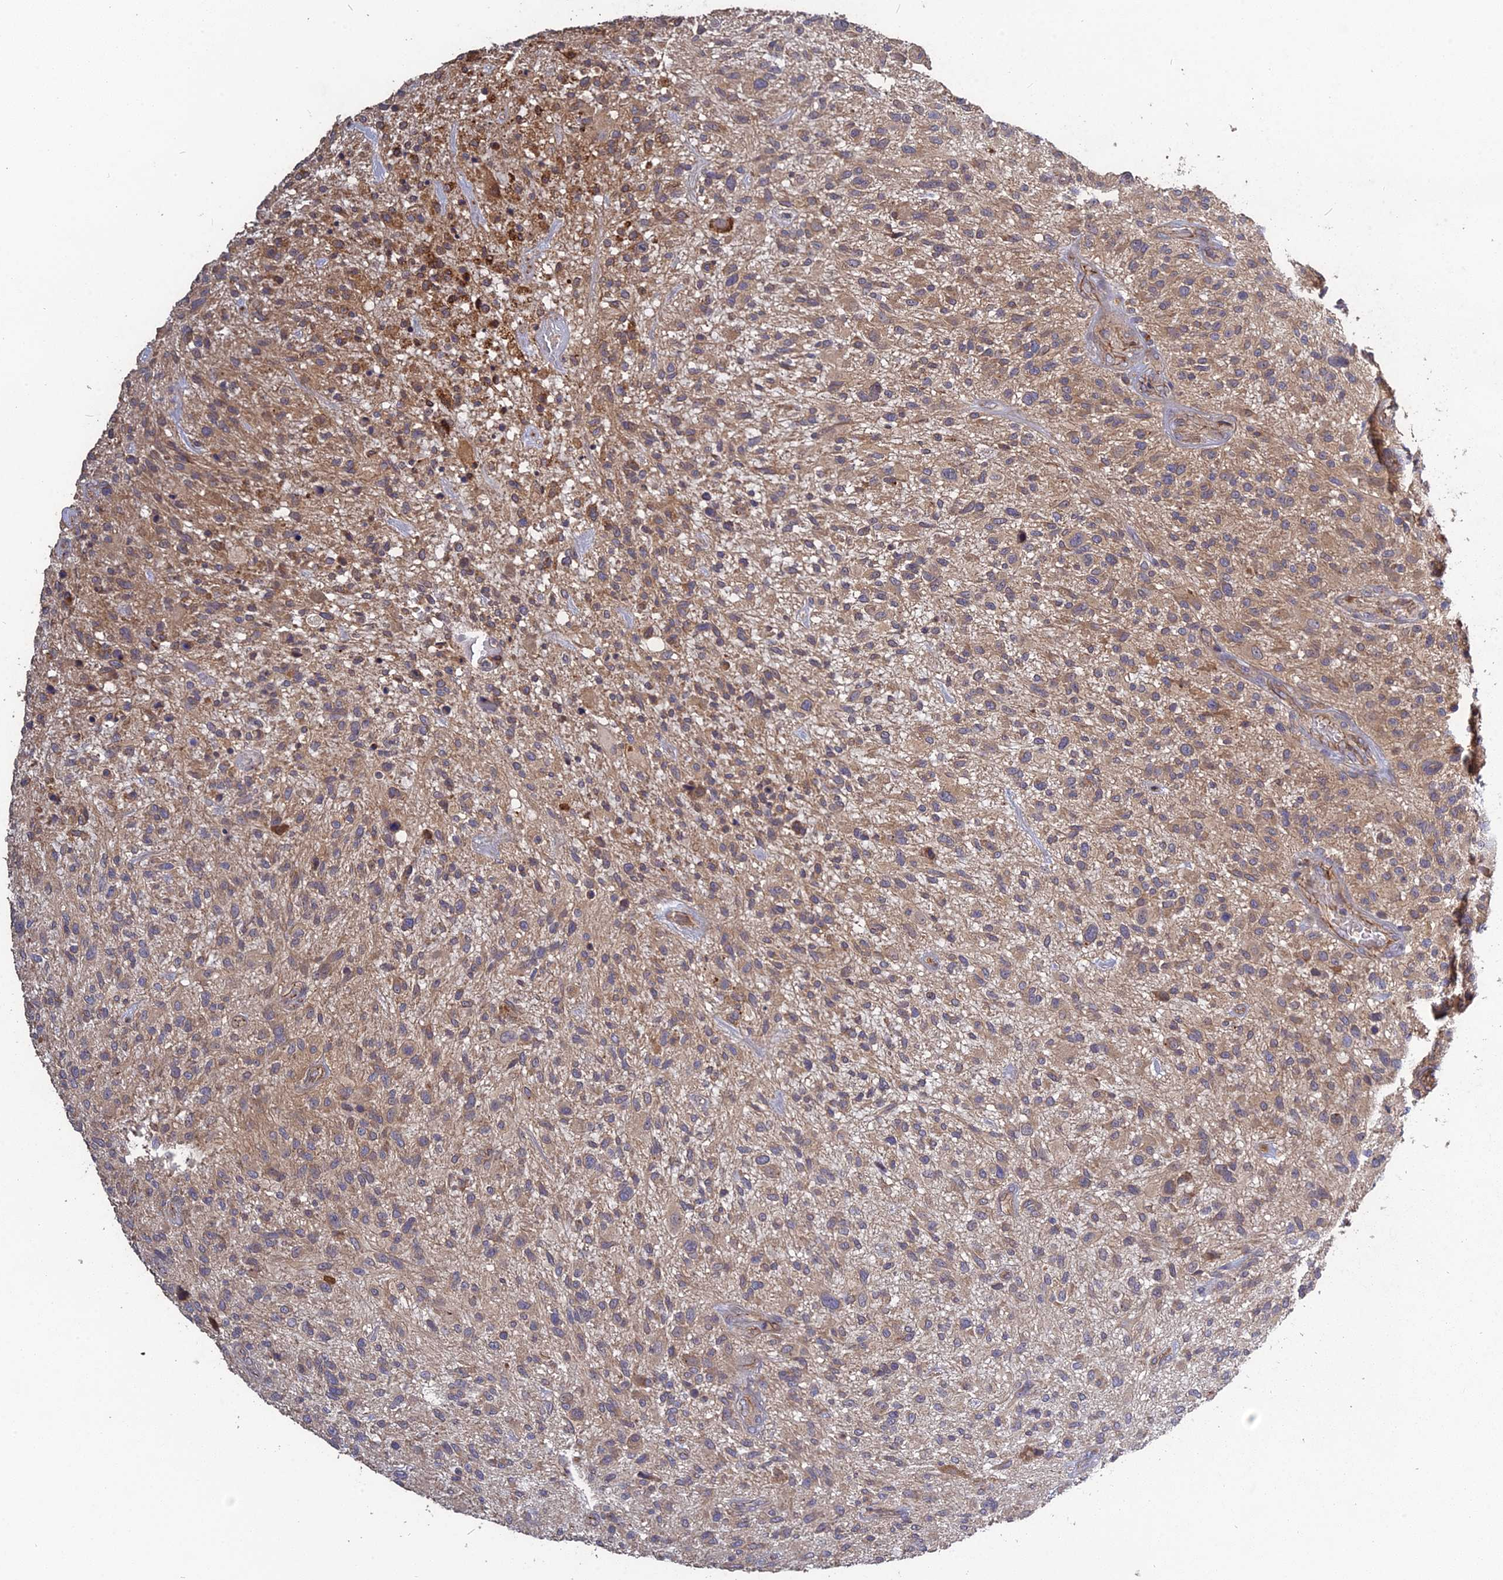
{"staining": {"intensity": "weak", "quantity": ">75%", "location": "cytoplasmic/membranous"}, "tissue": "glioma", "cell_type": "Tumor cells", "image_type": "cancer", "snomed": [{"axis": "morphology", "description": "Glioma, malignant, High grade"}, {"axis": "topography", "description": "Brain"}], "caption": "Human glioma stained with a protein marker reveals weak staining in tumor cells.", "gene": "ARHGAP40", "patient": {"sex": "male", "age": 47}}